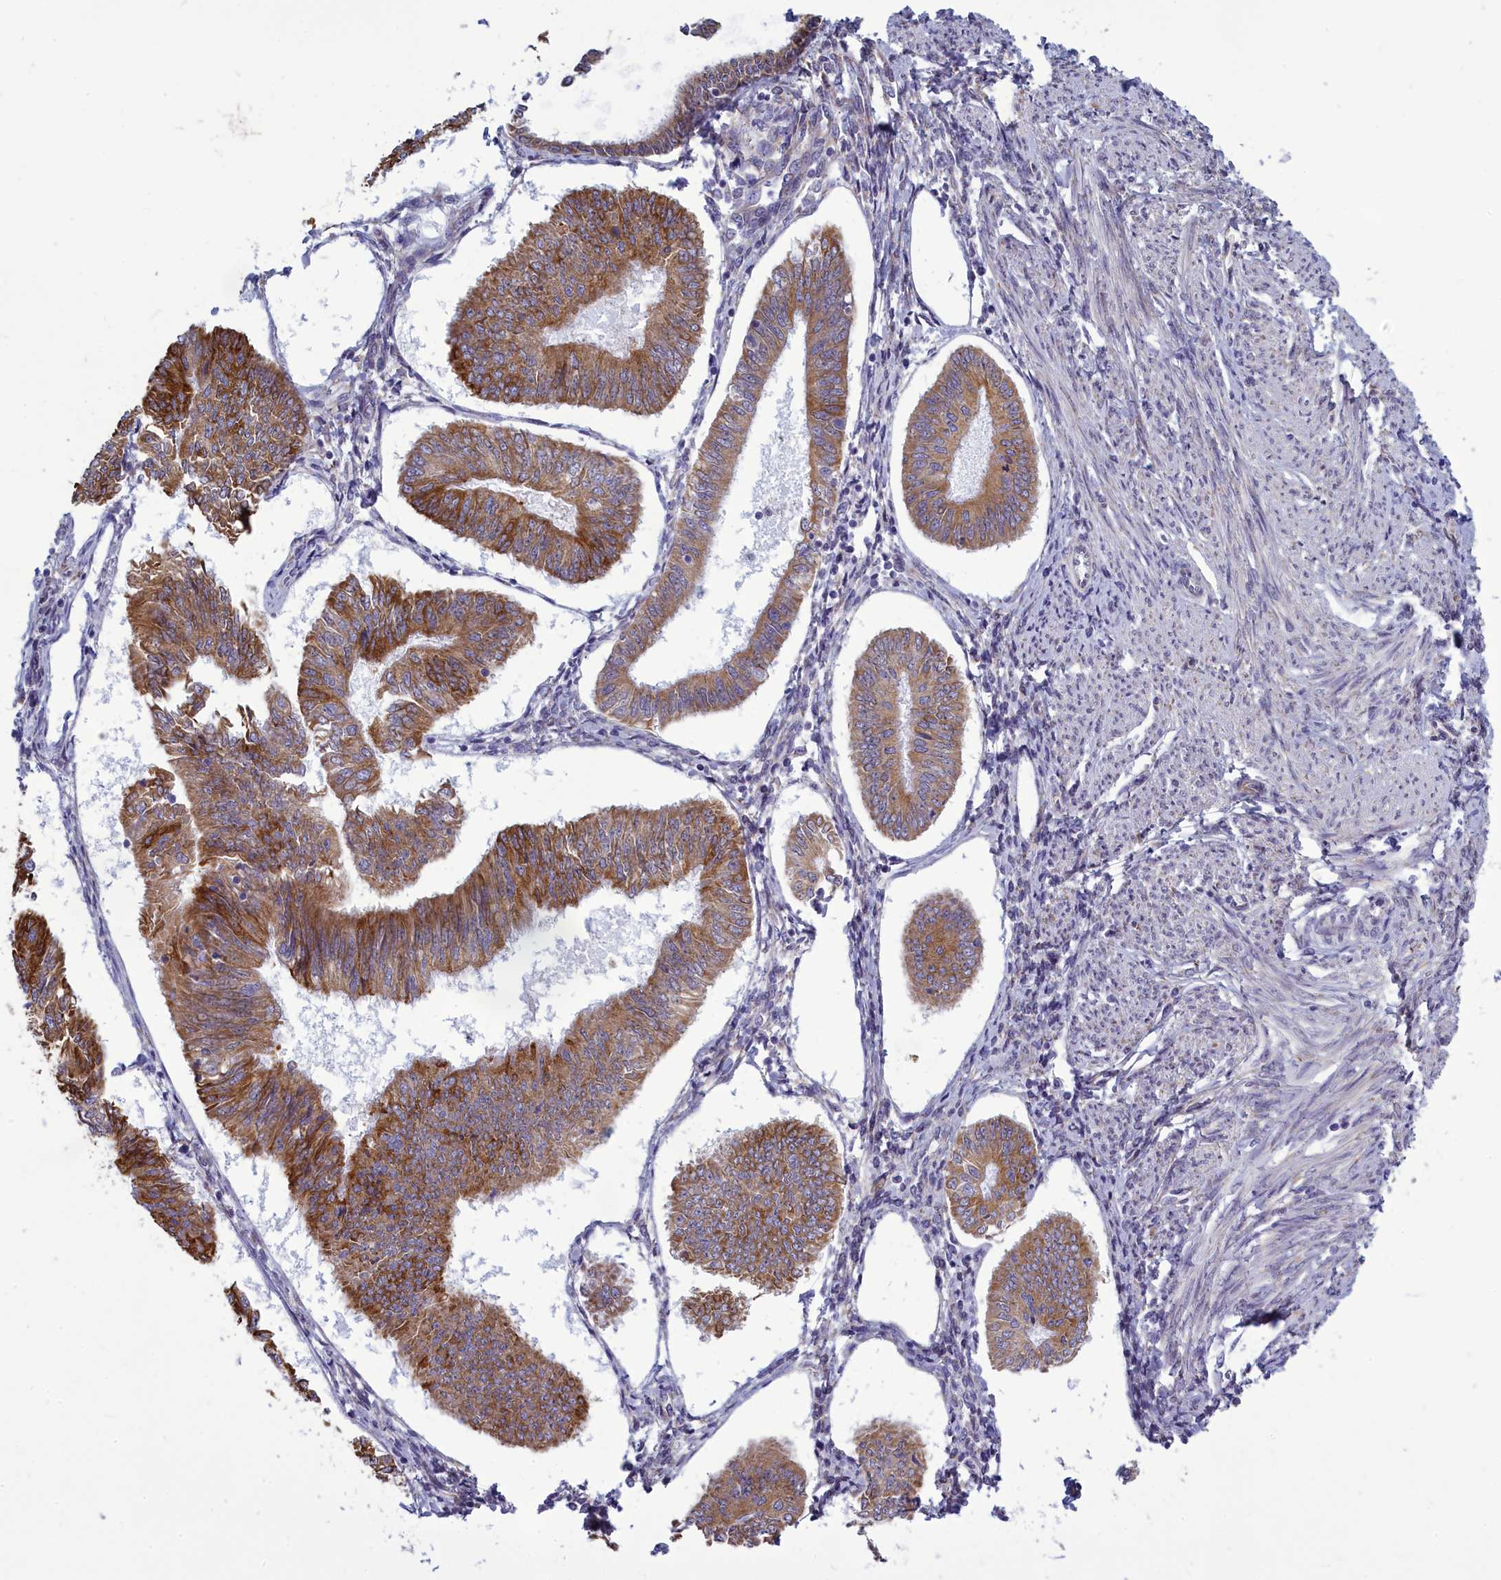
{"staining": {"intensity": "moderate", "quantity": ">75%", "location": "cytoplasmic/membranous"}, "tissue": "endometrial cancer", "cell_type": "Tumor cells", "image_type": "cancer", "snomed": [{"axis": "morphology", "description": "Adenocarcinoma, NOS"}, {"axis": "topography", "description": "Endometrium"}], "caption": "Protein staining of endometrial adenocarcinoma tissue shows moderate cytoplasmic/membranous staining in approximately >75% of tumor cells.", "gene": "CENATAC", "patient": {"sex": "female", "age": 58}}